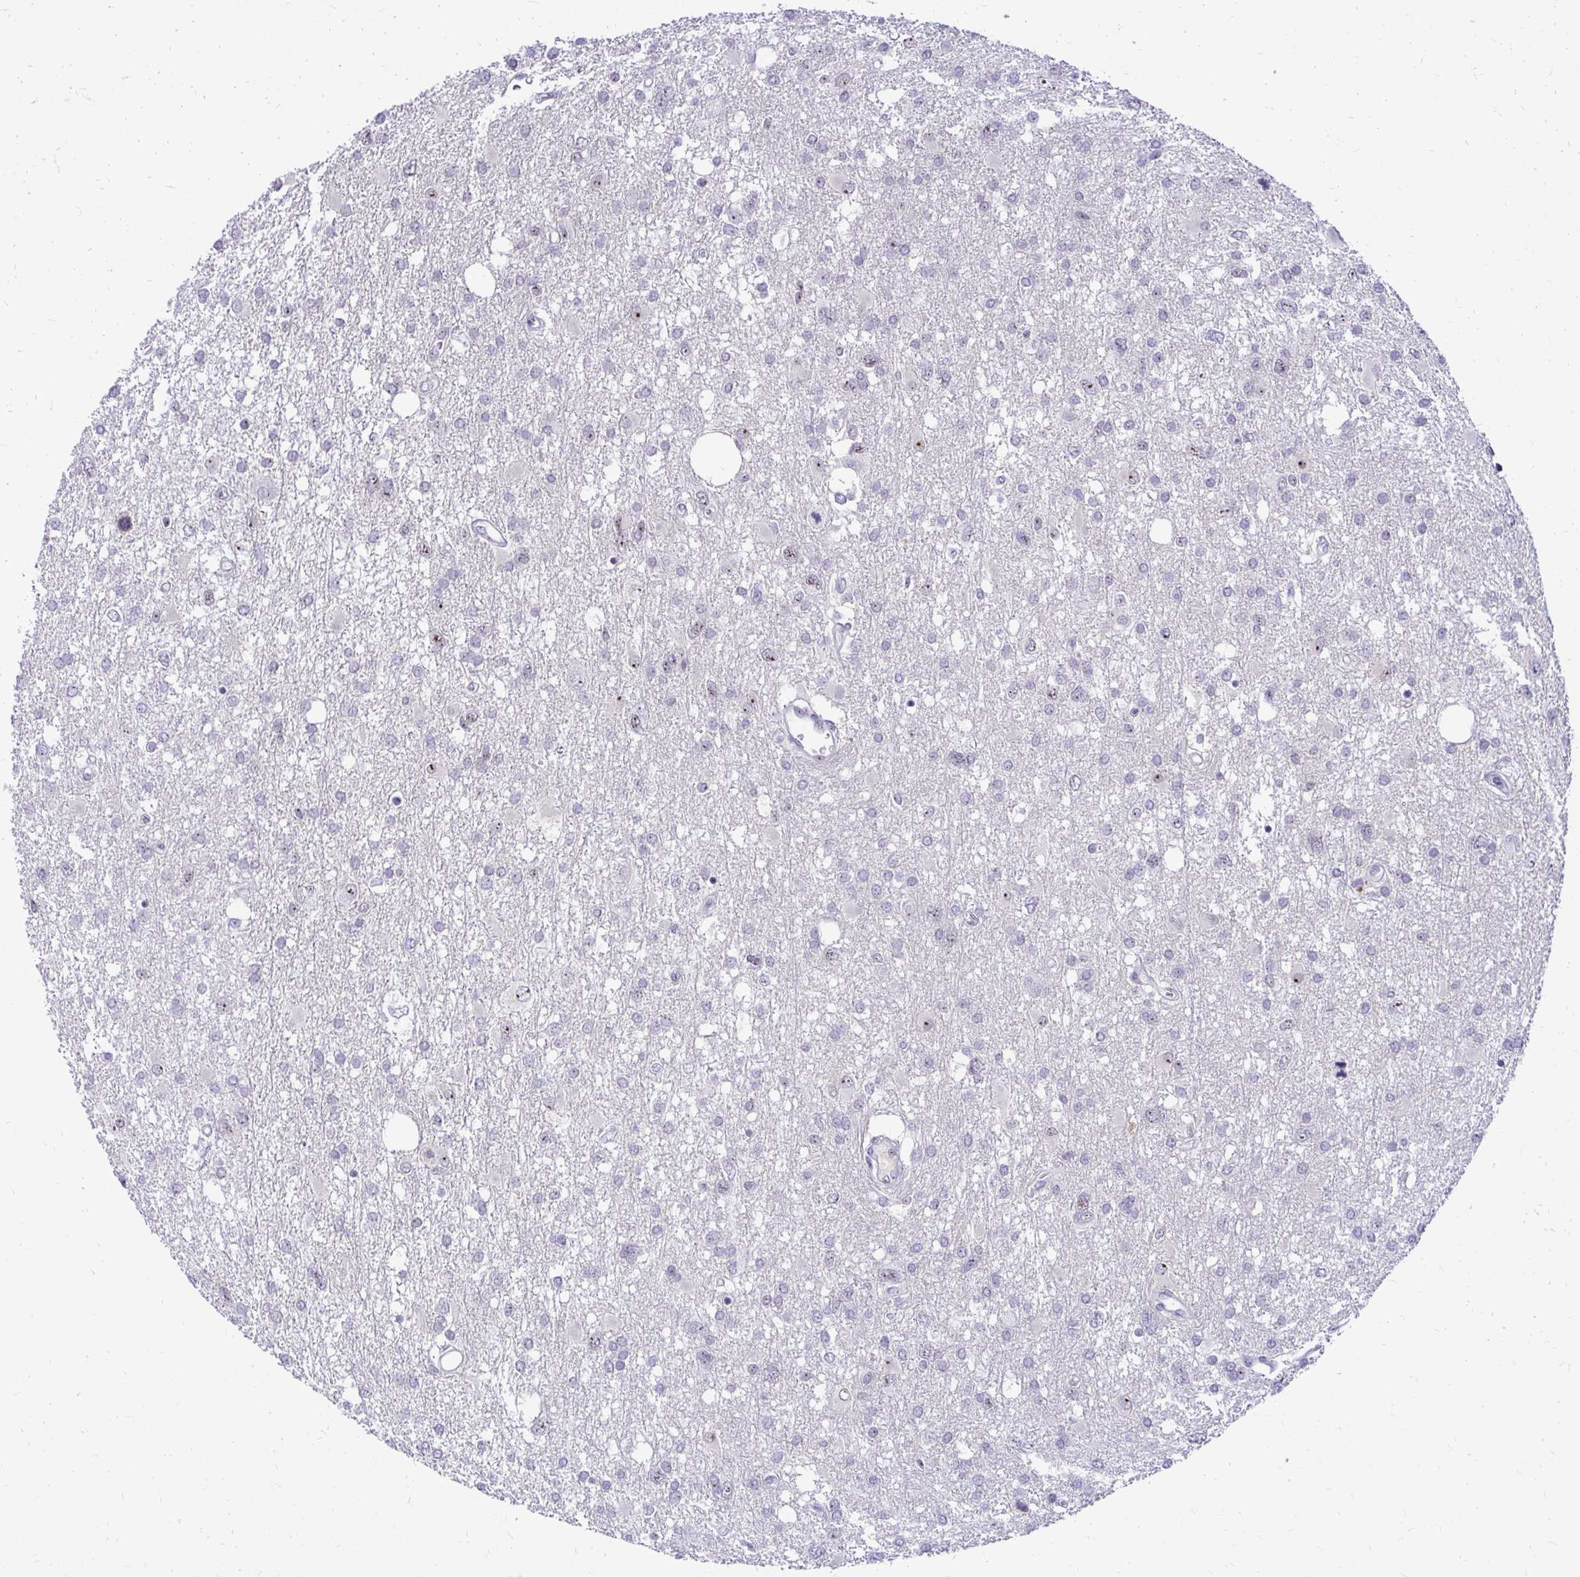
{"staining": {"intensity": "negative", "quantity": "none", "location": "none"}, "tissue": "glioma", "cell_type": "Tumor cells", "image_type": "cancer", "snomed": [{"axis": "morphology", "description": "Glioma, malignant, High grade"}, {"axis": "topography", "description": "Brain"}], "caption": "Protein analysis of glioma shows no significant staining in tumor cells.", "gene": "NIFK", "patient": {"sex": "male", "age": 61}}